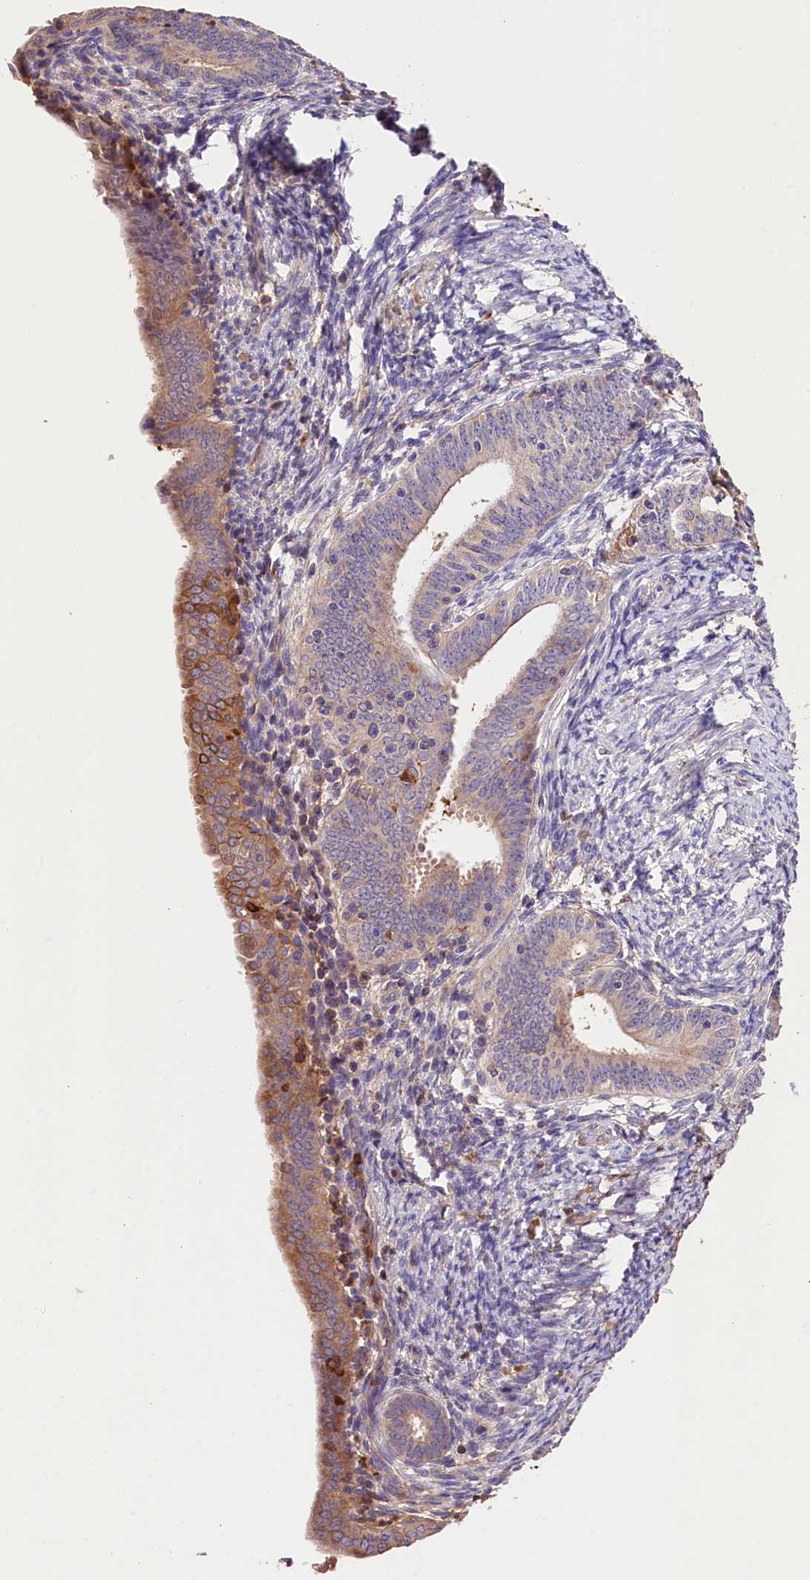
{"staining": {"intensity": "moderate", "quantity": "<25%", "location": "cytoplasmic/membranous"}, "tissue": "endometrial cancer", "cell_type": "Tumor cells", "image_type": "cancer", "snomed": [{"axis": "morphology", "description": "Adenocarcinoma, NOS"}, {"axis": "topography", "description": "Endometrium"}], "caption": "Immunohistochemistry (IHC) (DAB) staining of endometrial adenocarcinoma exhibits moderate cytoplasmic/membranous protein positivity in approximately <25% of tumor cells.", "gene": "ARMC6", "patient": {"sex": "female", "age": 51}}